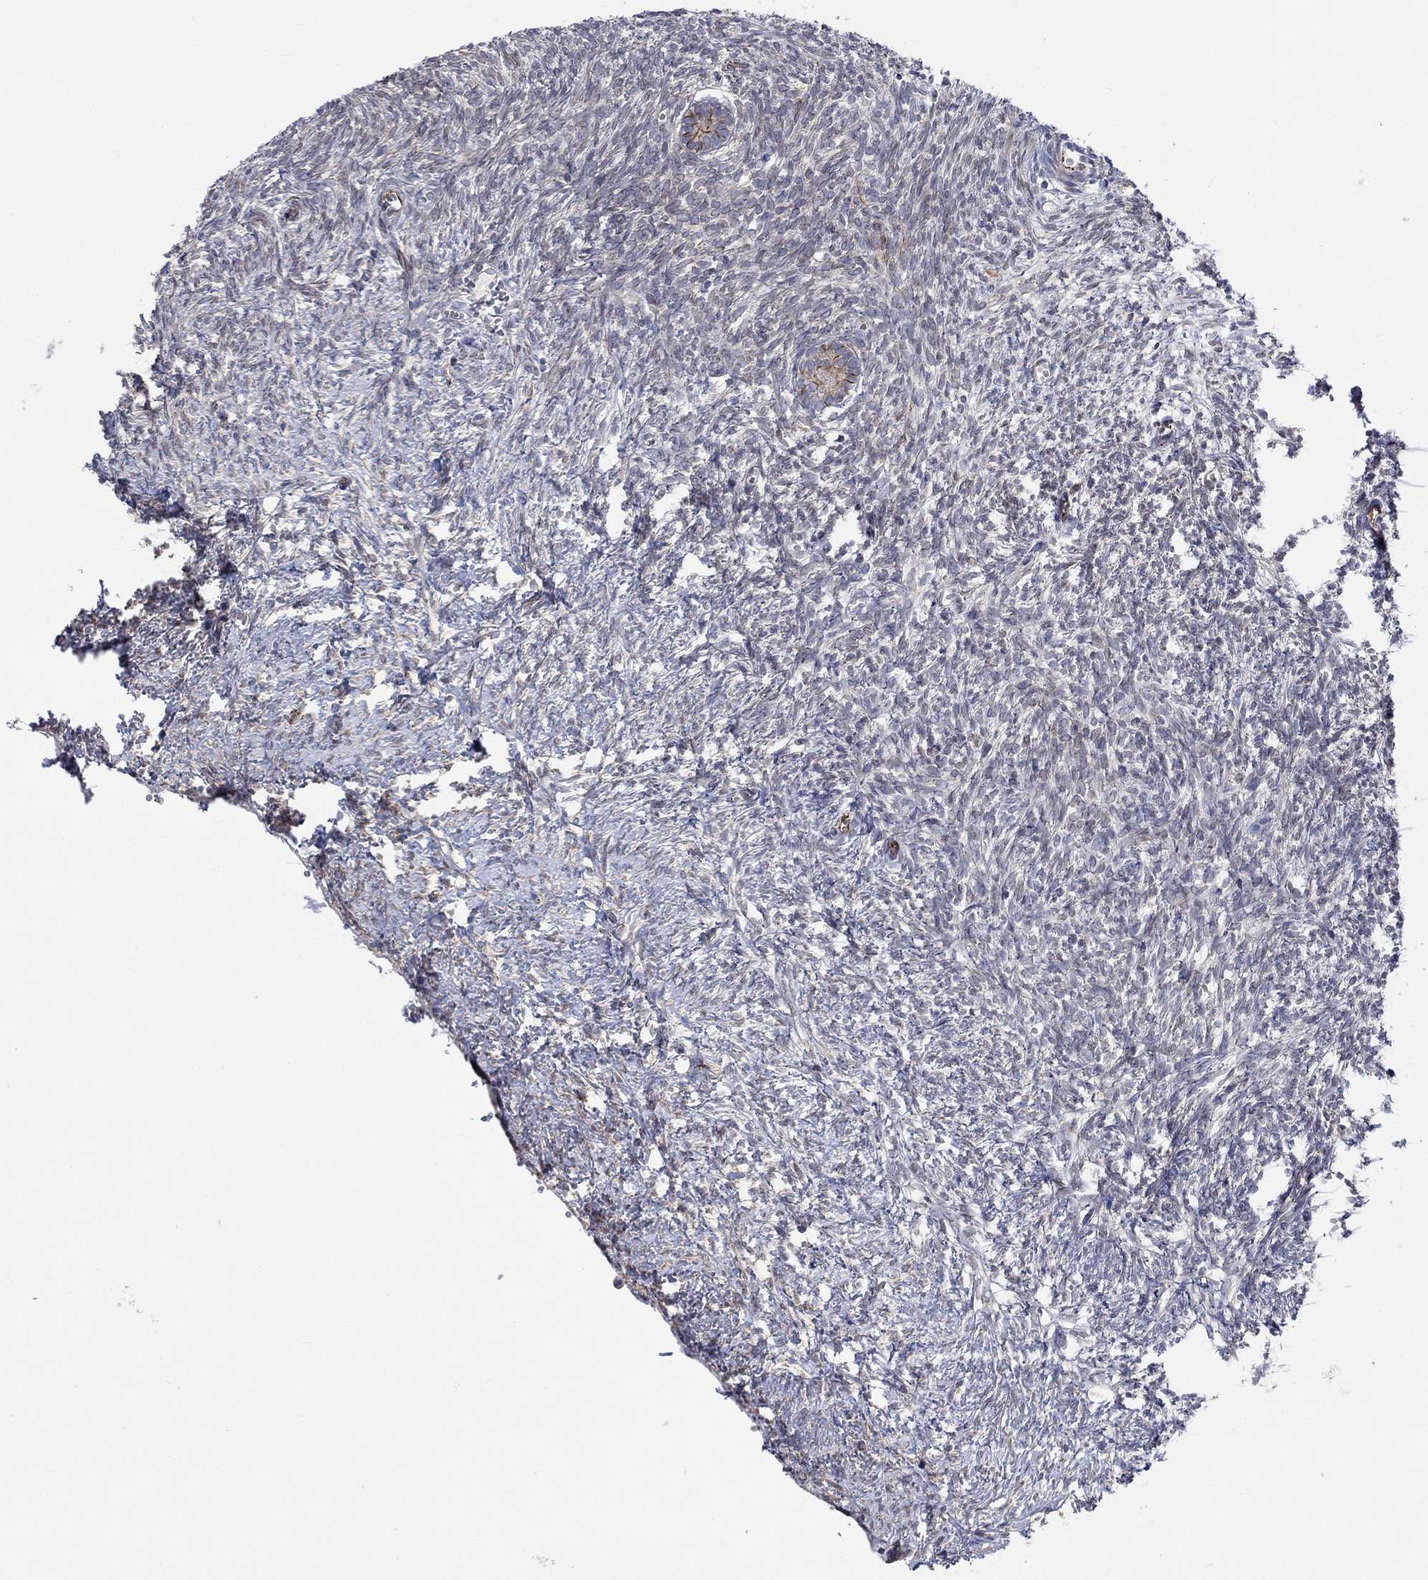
{"staining": {"intensity": "strong", "quantity": "<25%", "location": "cytoplasmic/membranous"}, "tissue": "ovary", "cell_type": "Follicle cells", "image_type": "normal", "snomed": [{"axis": "morphology", "description": "Normal tissue, NOS"}, {"axis": "topography", "description": "Ovary"}], "caption": "Immunohistochemistry of benign human ovary shows medium levels of strong cytoplasmic/membranous positivity in about <25% of follicle cells.", "gene": "CAMK1D", "patient": {"sex": "female", "age": 43}}